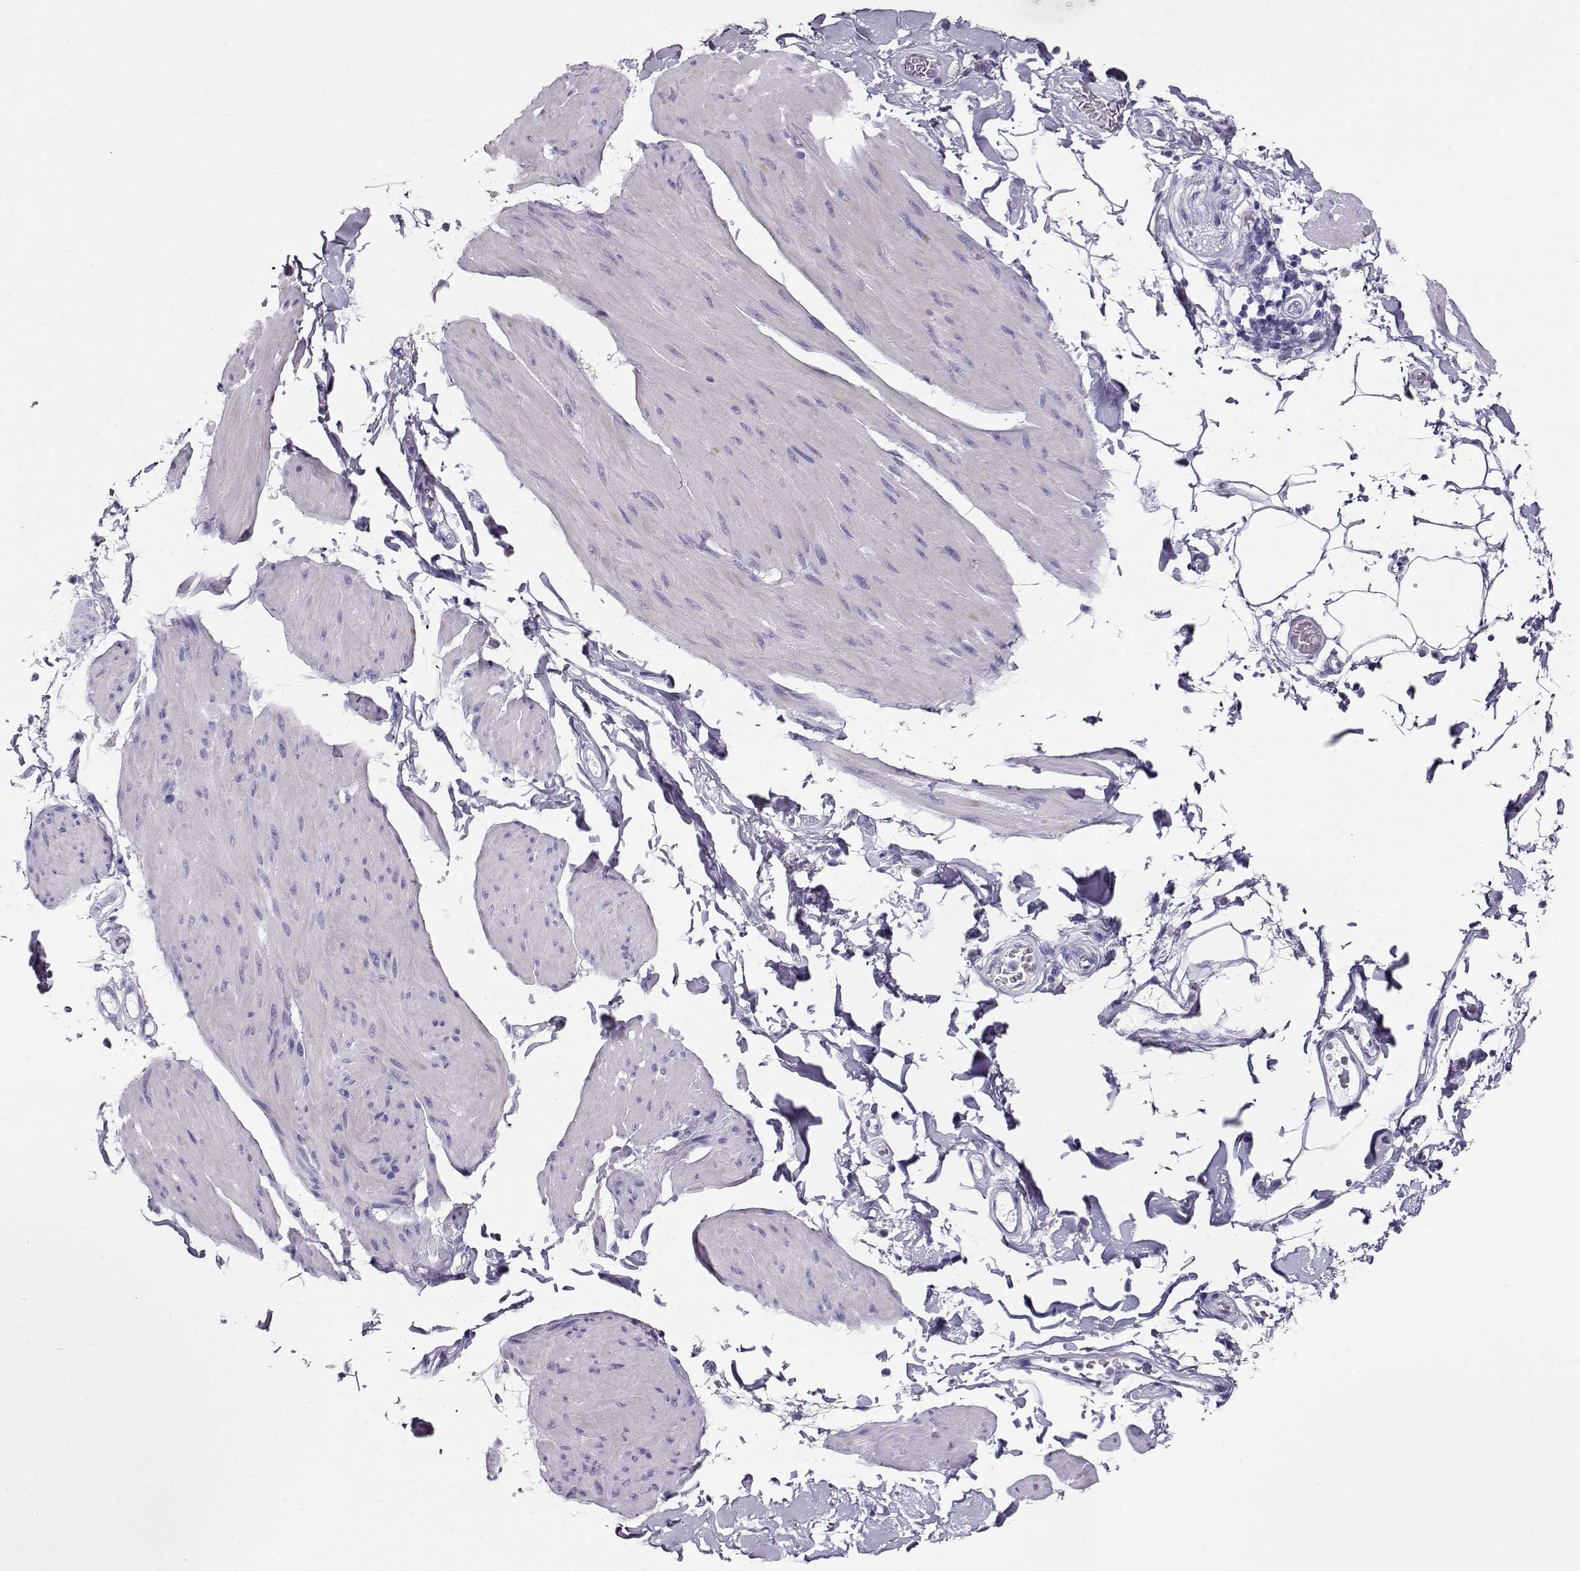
{"staining": {"intensity": "negative", "quantity": "none", "location": "none"}, "tissue": "smooth muscle", "cell_type": "Smooth muscle cells", "image_type": "normal", "snomed": [{"axis": "morphology", "description": "Normal tissue, NOS"}, {"axis": "topography", "description": "Adipose tissue"}, {"axis": "topography", "description": "Smooth muscle"}, {"axis": "topography", "description": "Peripheral nerve tissue"}], "caption": "Immunohistochemical staining of unremarkable smooth muscle shows no significant positivity in smooth muscle cells.", "gene": "CRX", "patient": {"sex": "male", "age": 83}}